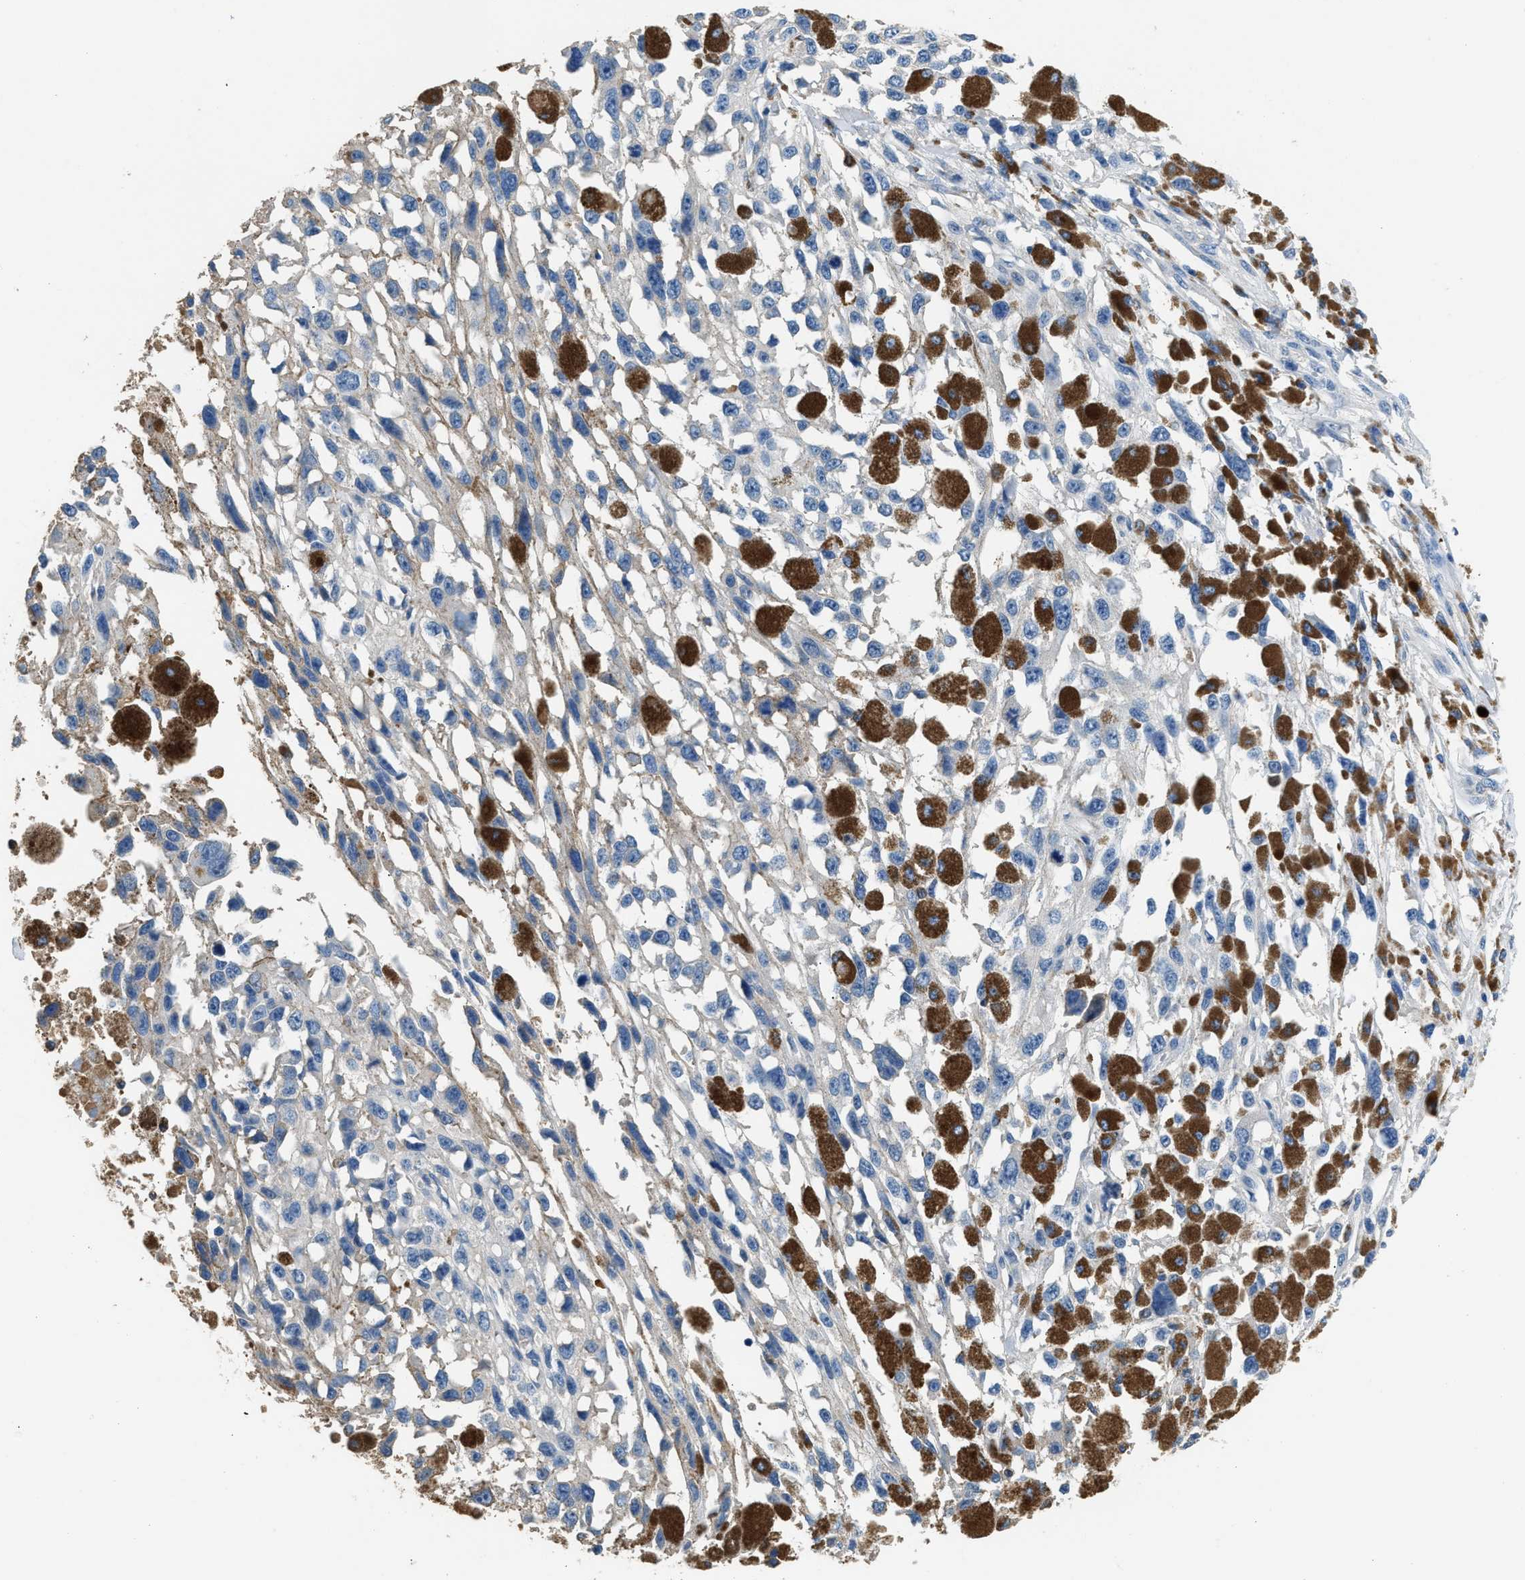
{"staining": {"intensity": "negative", "quantity": "none", "location": "none"}, "tissue": "melanoma", "cell_type": "Tumor cells", "image_type": "cancer", "snomed": [{"axis": "morphology", "description": "Malignant melanoma, Metastatic site"}, {"axis": "topography", "description": "Lymph node"}], "caption": "High power microscopy micrograph of an IHC photomicrograph of malignant melanoma (metastatic site), revealing no significant positivity in tumor cells.", "gene": "ANXA3", "patient": {"sex": "male", "age": 59}}